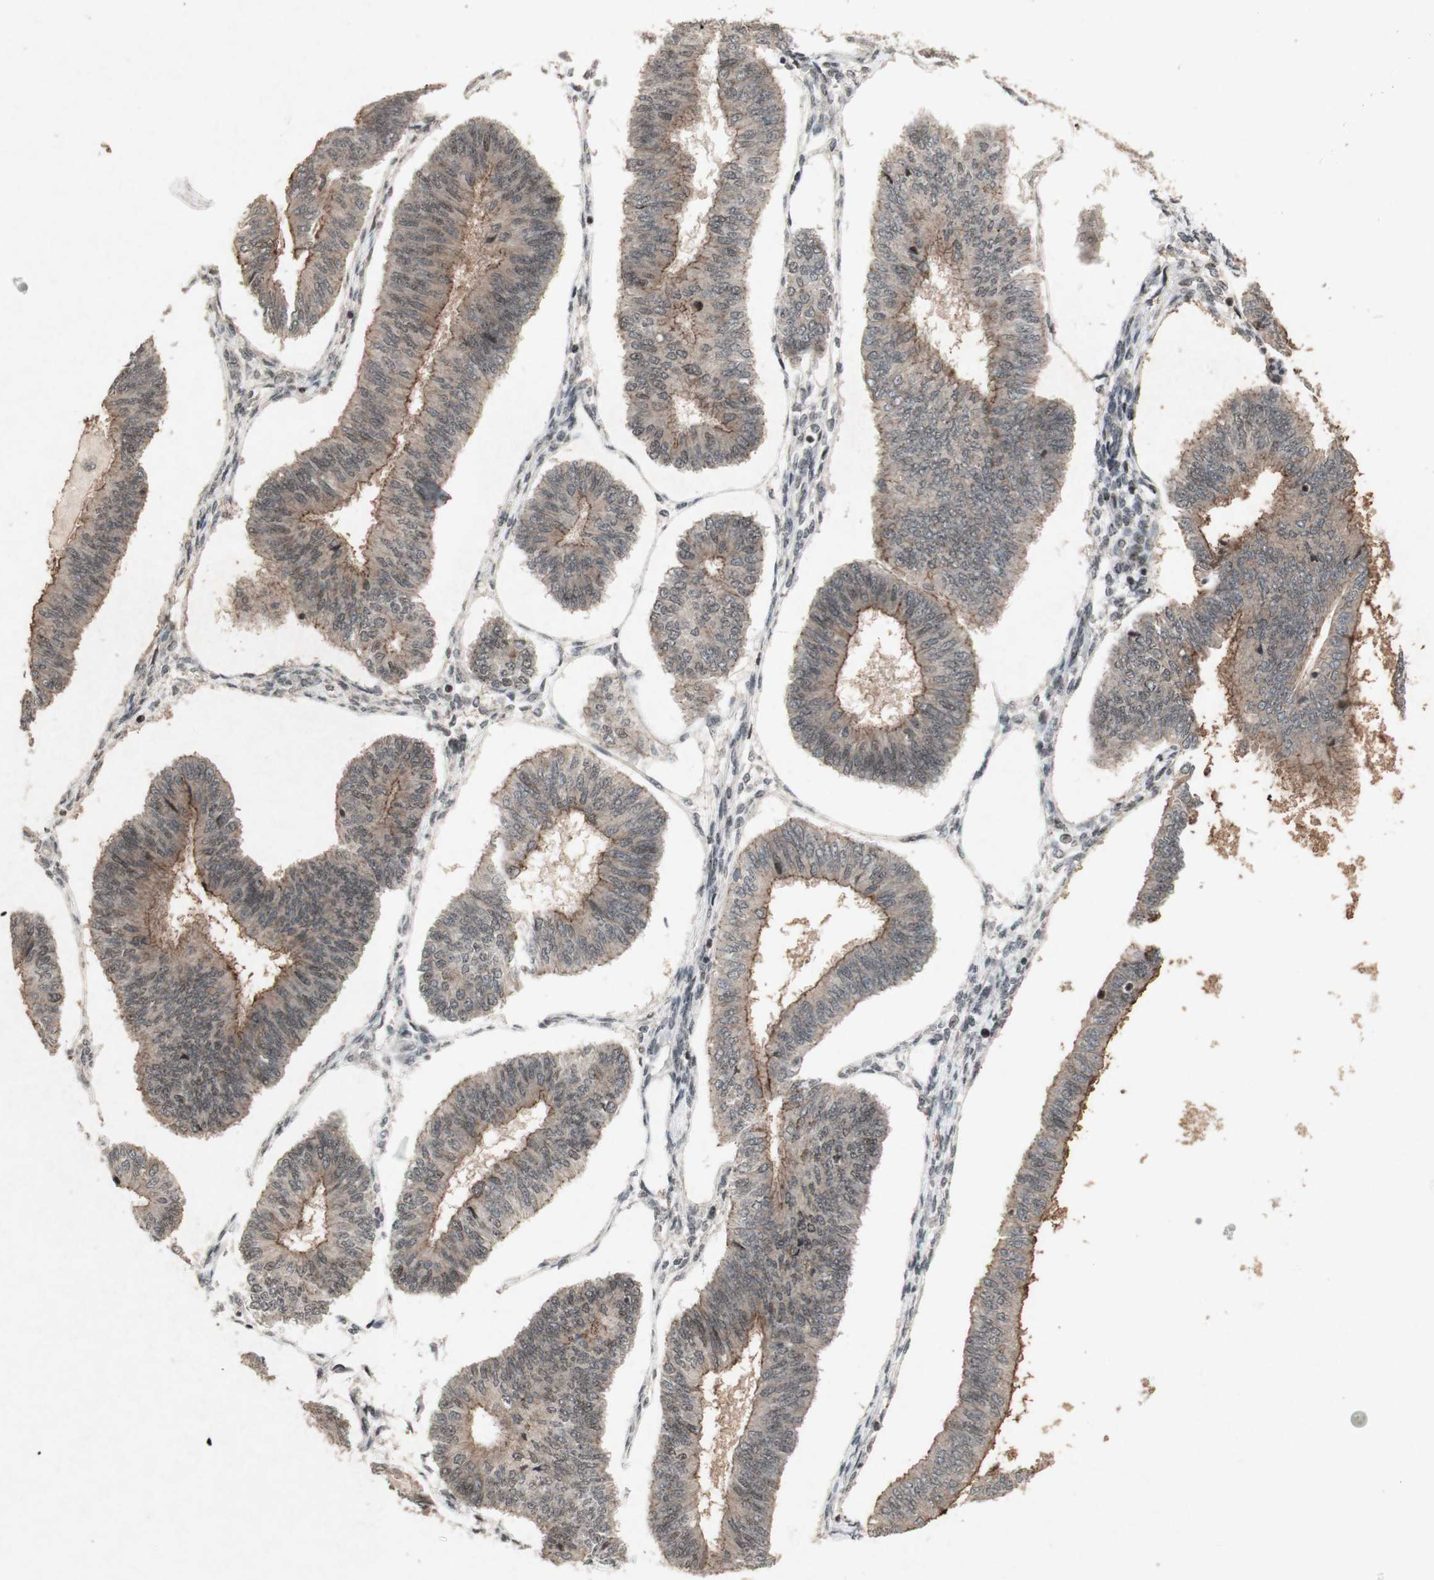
{"staining": {"intensity": "weak", "quantity": ">75%", "location": "cytoplasmic/membranous"}, "tissue": "endometrial cancer", "cell_type": "Tumor cells", "image_type": "cancer", "snomed": [{"axis": "morphology", "description": "Adenocarcinoma, NOS"}, {"axis": "topography", "description": "Endometrium"}], "caption": "This photomicrograph shows immunohistochemistry staining of endometrial cancer (adenocarcinoma), with low weak cytoplasmic/membranous expression in about >75% of tumor cells.", "gene": "PLXNA1", "patient": {"sex": "female", "age": 58}}